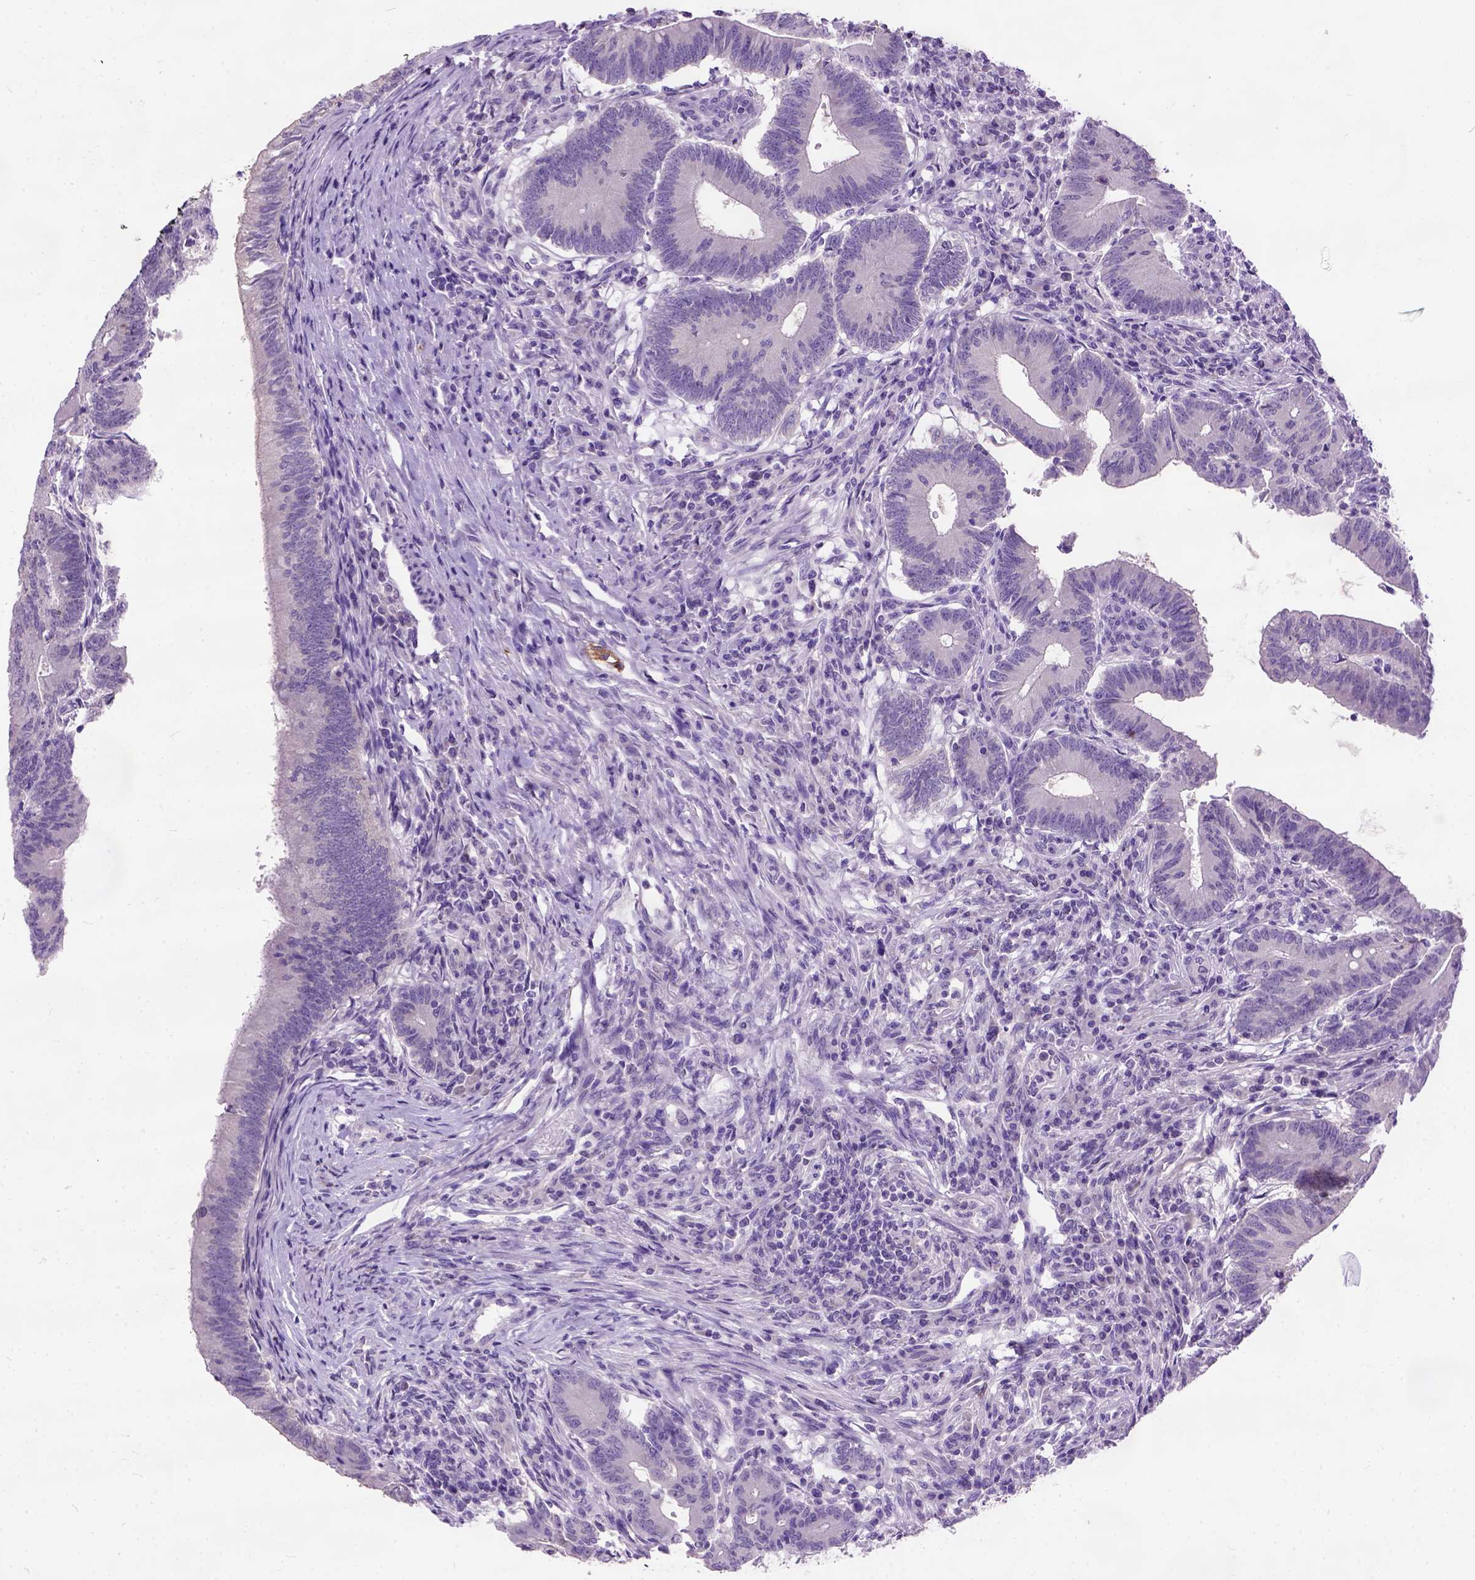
{"staining": {"intensity": "negative", "quantity": "none", "location": "none"}, "tissue": "colorectal cancer", "cell_type": "Tumor cells", "image_type": "cancer", "snomed": [{"axis": "morphology", "description": "Adenocarcinoma, NOS"}, {"axis": "topography", "description": "Colon"}], "caption": "Human adenocarcinoma (colorectal) stained for a protein using immunohistochemistry (IHC) exhibits no expression in tumor cells.", "gene": "MAPT", "patient": {"sex": "female", "age": 70}}